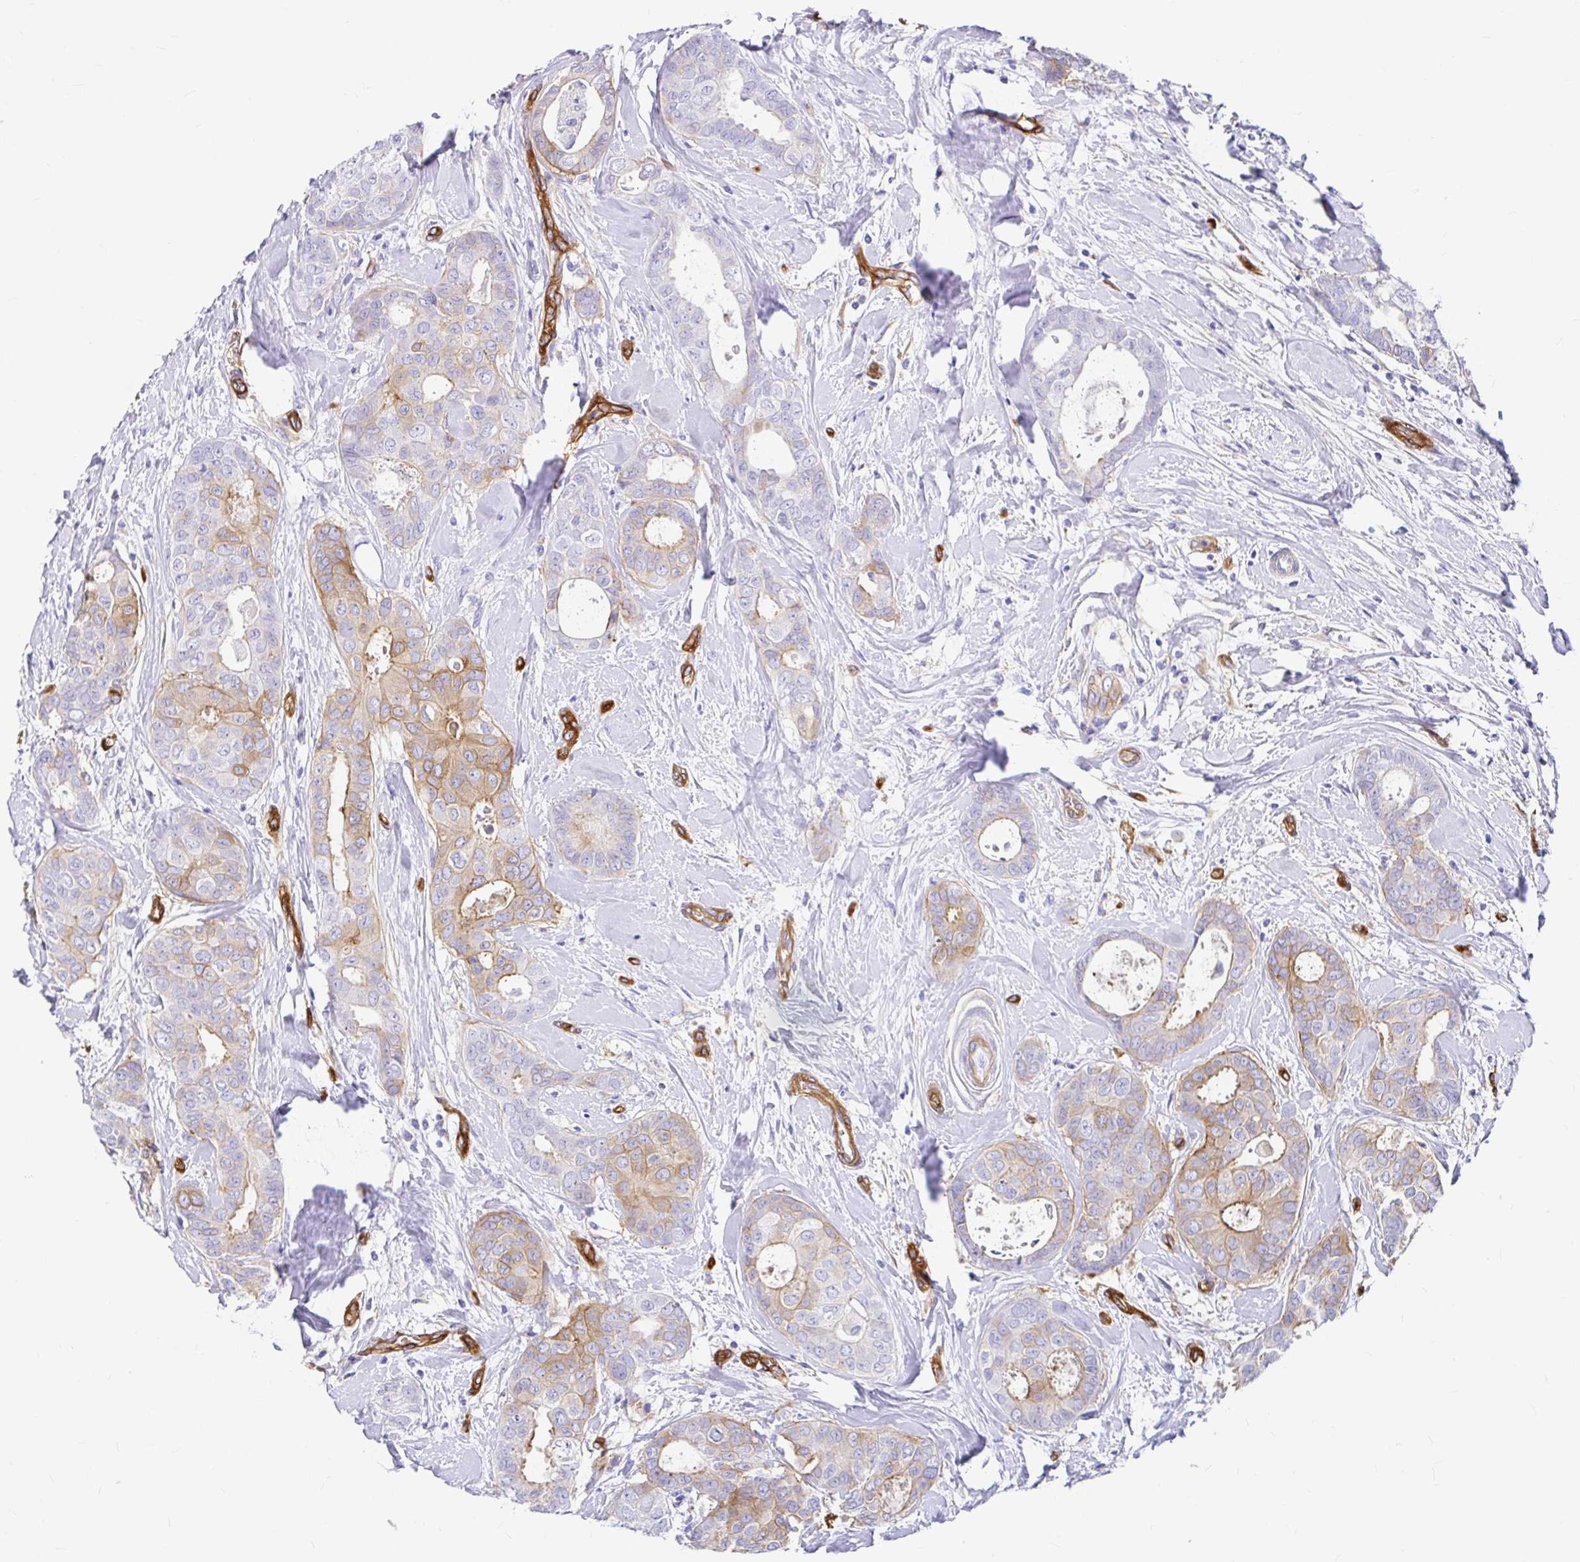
{"staining": {"intensity": "moderate", "quantity": "<25%", "location": "cytoplasmic/membranous"}, "tissue": "breast cancer", "cell_type": "Tumor cells", "image_type": "cancer", "snomed": [{"axis": "morphology", "description": "Duct carcinoma"}, {"axis": "topography", "description": "Breast"}], "caption": "A brown stain labels moderate cytoplasmic/membranous staining of a protein in breast cancer (invasive ductal carcinoma) tumor cells. (DAB IHC with brightfield microscopy, high magnification).", "gene": "MYO1B", "patient": {"sex": "female", "age": 45}}